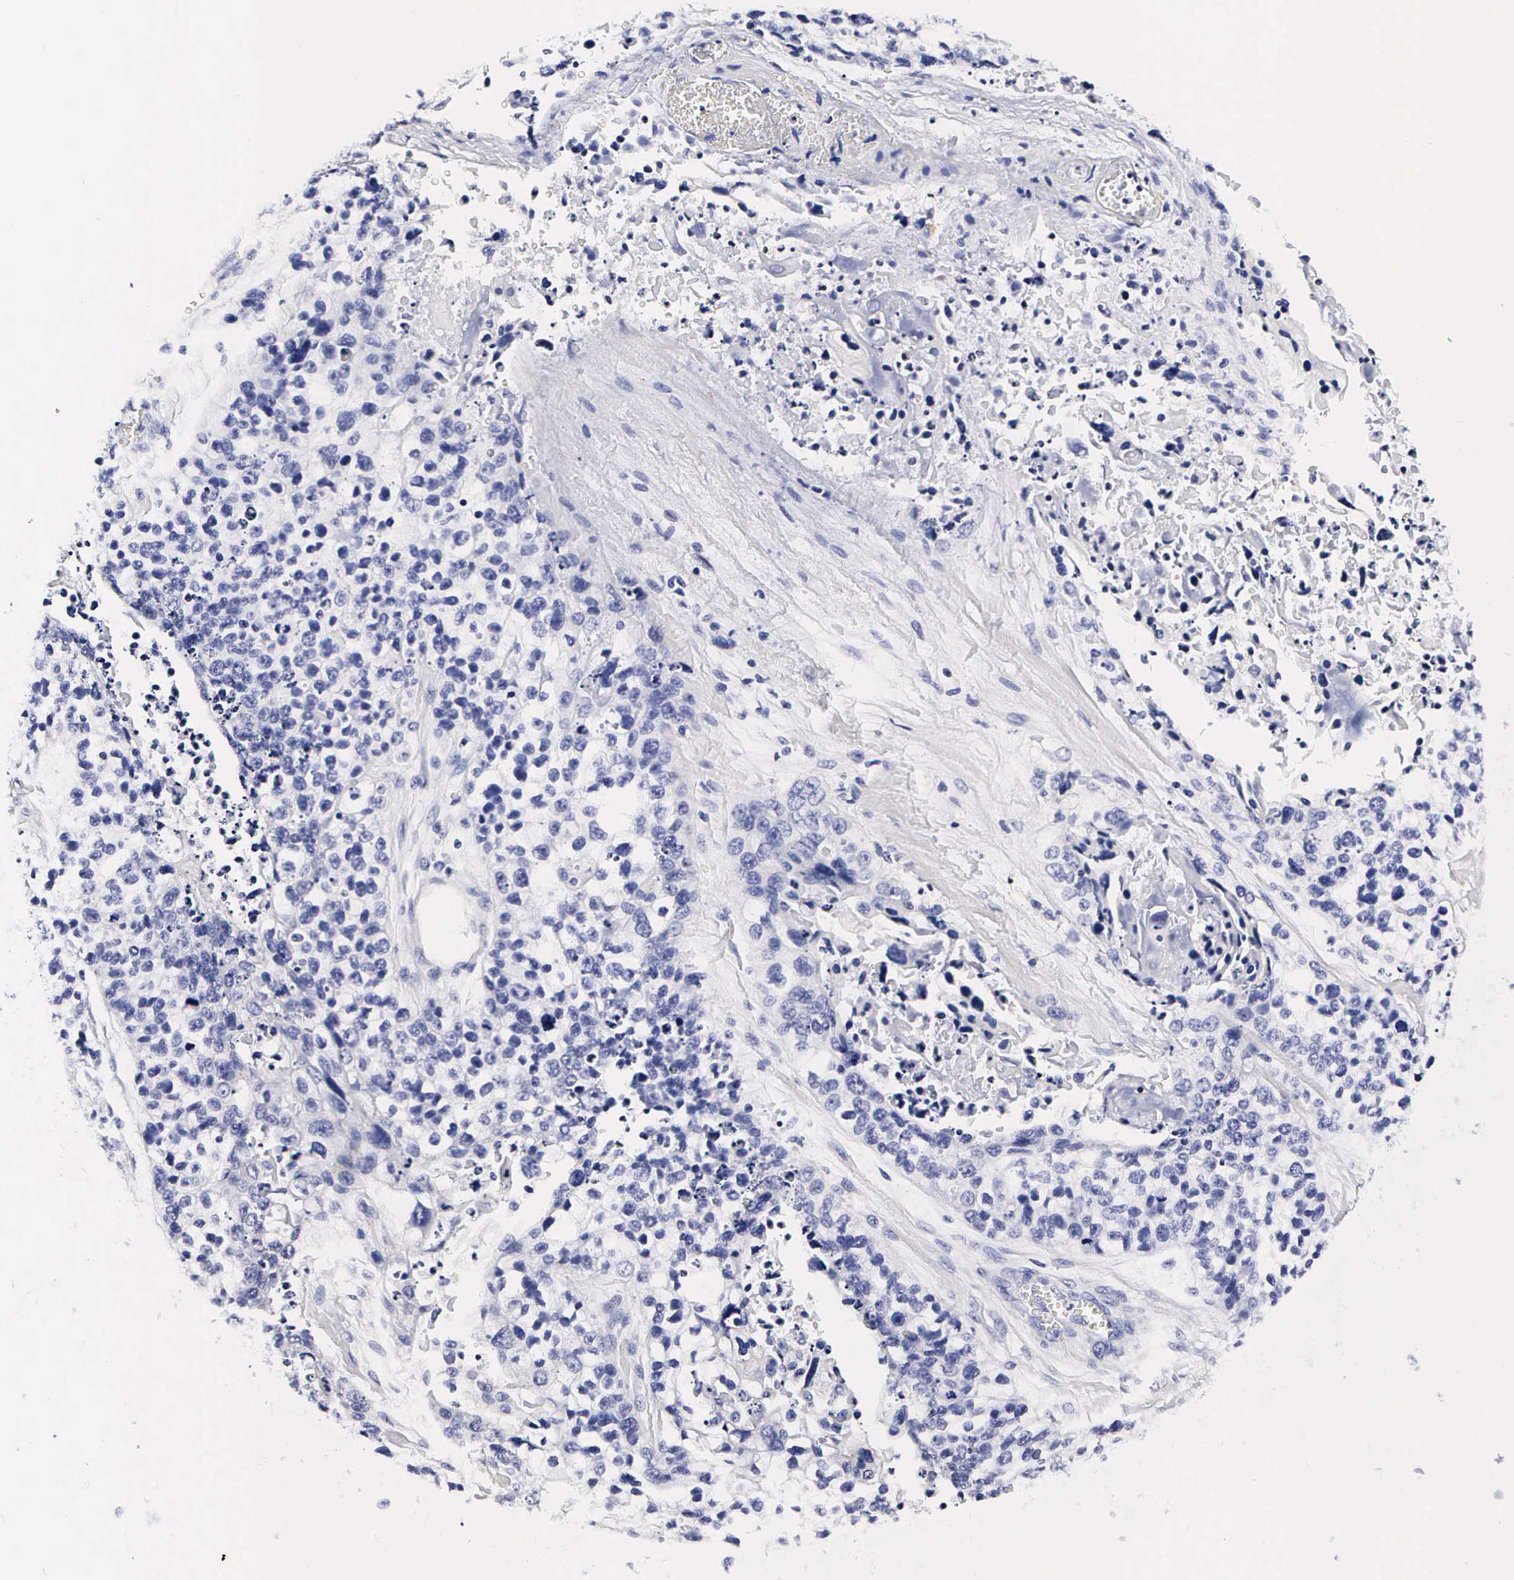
{"staining": {"intensity": "negative", "quantity": "none", "location": "none"}, "tissue": "lung cancer", "cell_type": "Tumor cells", "image_type": "cancer", "snomed": [{"axis": "morphology", "description": "Squamous cell carcinoma, NOS"}, {"axis": "topography", "description": "Lymph node"}, {"axis": "topography", "description": "Lung"}], "caption": "A histopathology image of human squamous cell carcinoma (lung) is negative for staining in tumor cells.", "gene": "RNASE6", "patient": {"sex": "male", "age": 74}}